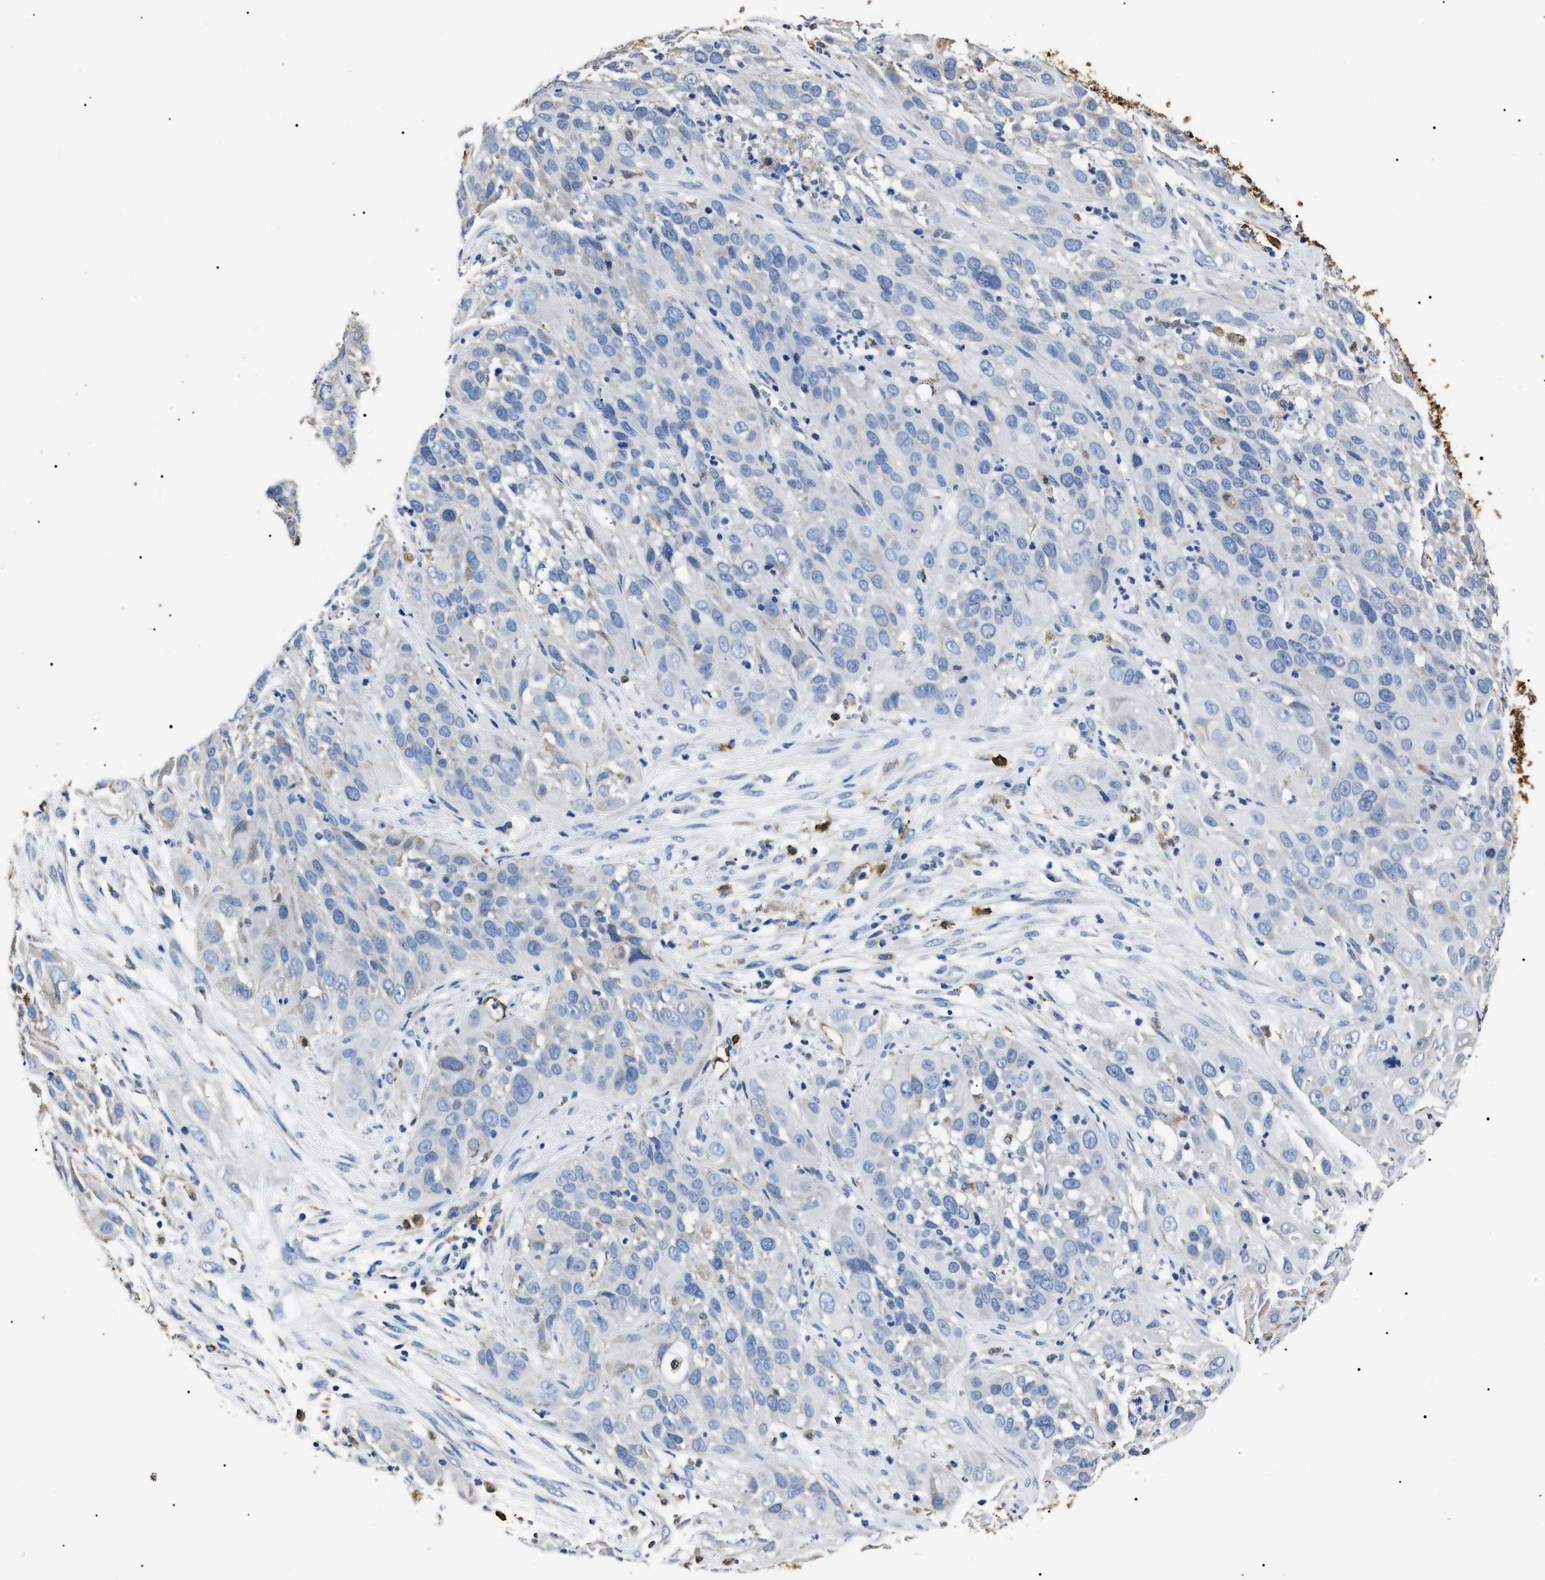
{"staining": {"intensity": "negative", "quantity": "none", "location": "none"}, "tissue": "cervical cancer", "cell_type": "Tumor cells", "image_type": "cancer", "snomed": [{"axis": "morphology", "description": "Squamous cell carcinoma, NOS"}, {"axis": "topography", "description": "Cervix"}], "caption": "There is no significant staining in tumor cells of cervical cancer (squamous cell carcinoma). (DAB (3,3'-diaminobenzidine) immunohistochemistry (IHC) visualized using brightfield microscopy, high magnification).", "gene": "ALDH1A1", "patient": {"sex": "female", "age": 32}}